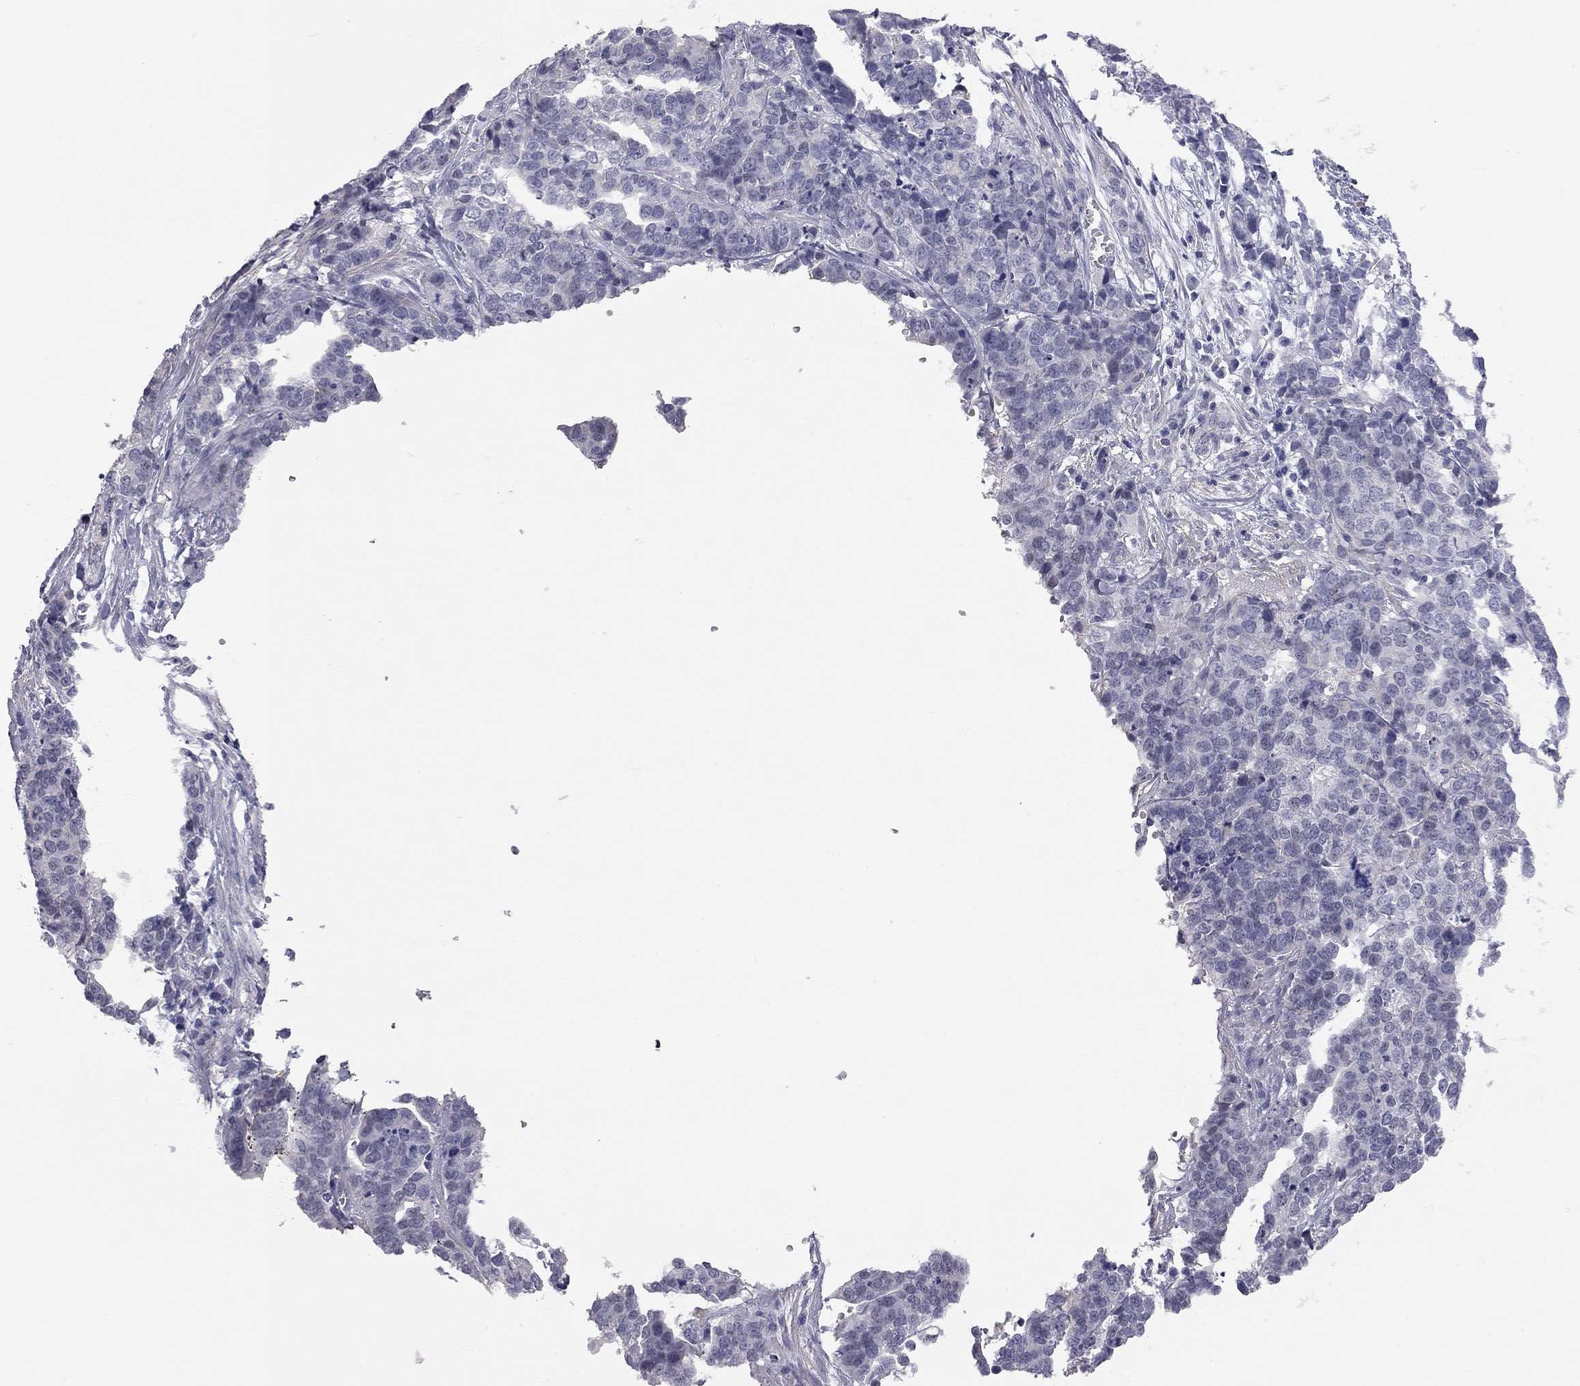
{"staining": {"intensity": "negative", "quantity": "none", "location": "none"}, "tissue": "ovarian cancer", "cell_type": "Tumor cells", "image_type": "cancer", "snomed": [{"axis": "morphology", "description": "Carcinoma, endometroid"}, {"axis": "topography", "description": "Ovary"}], "caption": "An image of endometroid carcinoma (ovarian) stained for a protein demonstrates no brown staining in tumor cells. (Brightfield microscopy of DAB immunohistochemistry (IHC) at high magnification).", "gene": "ADCYAP1", "patient": {"sex": "female", "age": 65}}